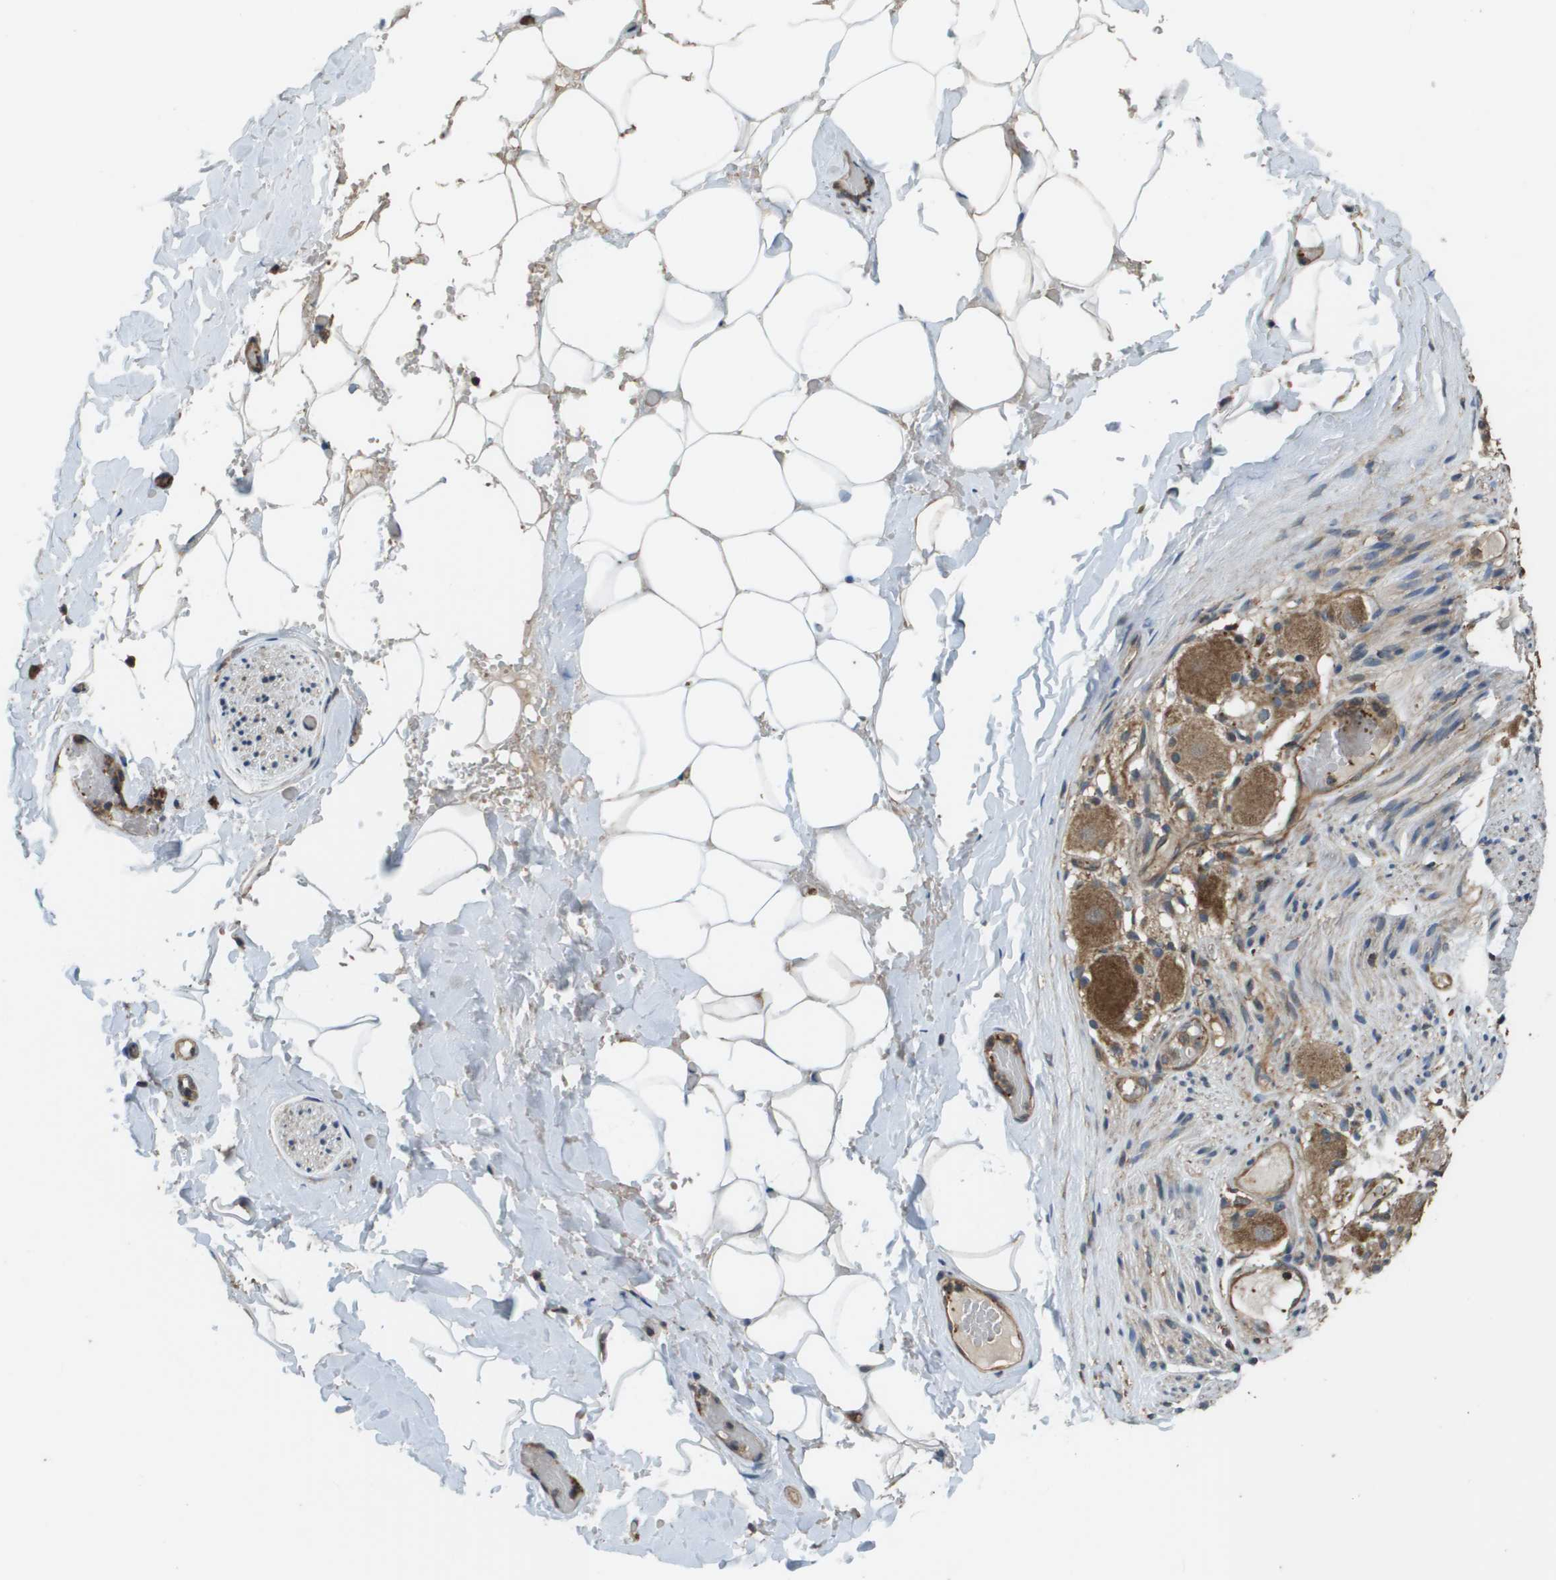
{"staining": {"intensity": "moderate", "quantity": ">75%", "location": "cytoplasmic/membranous"}, "tissue": "adipose tissue", "cell_type": "Adipocytes", "image_type": "normal", "snomed": [{"axis": "morphology", "description": "Normal tissue, NOS"}, {"axis": "topography", "description": "Peripheral nerve tissue"}], "caption": "Immunohistochemistry (IHC) (DAB) staining of unremarkable human adipose tissue reveals moderate cytoplasmic/membranous protein staining in approximately >75% of adipocytes. (Brightfield microscopy of DAB IHC at high magnification).", "gene": "PLPBP", "patient": {"sex": "male", "age": 70}}